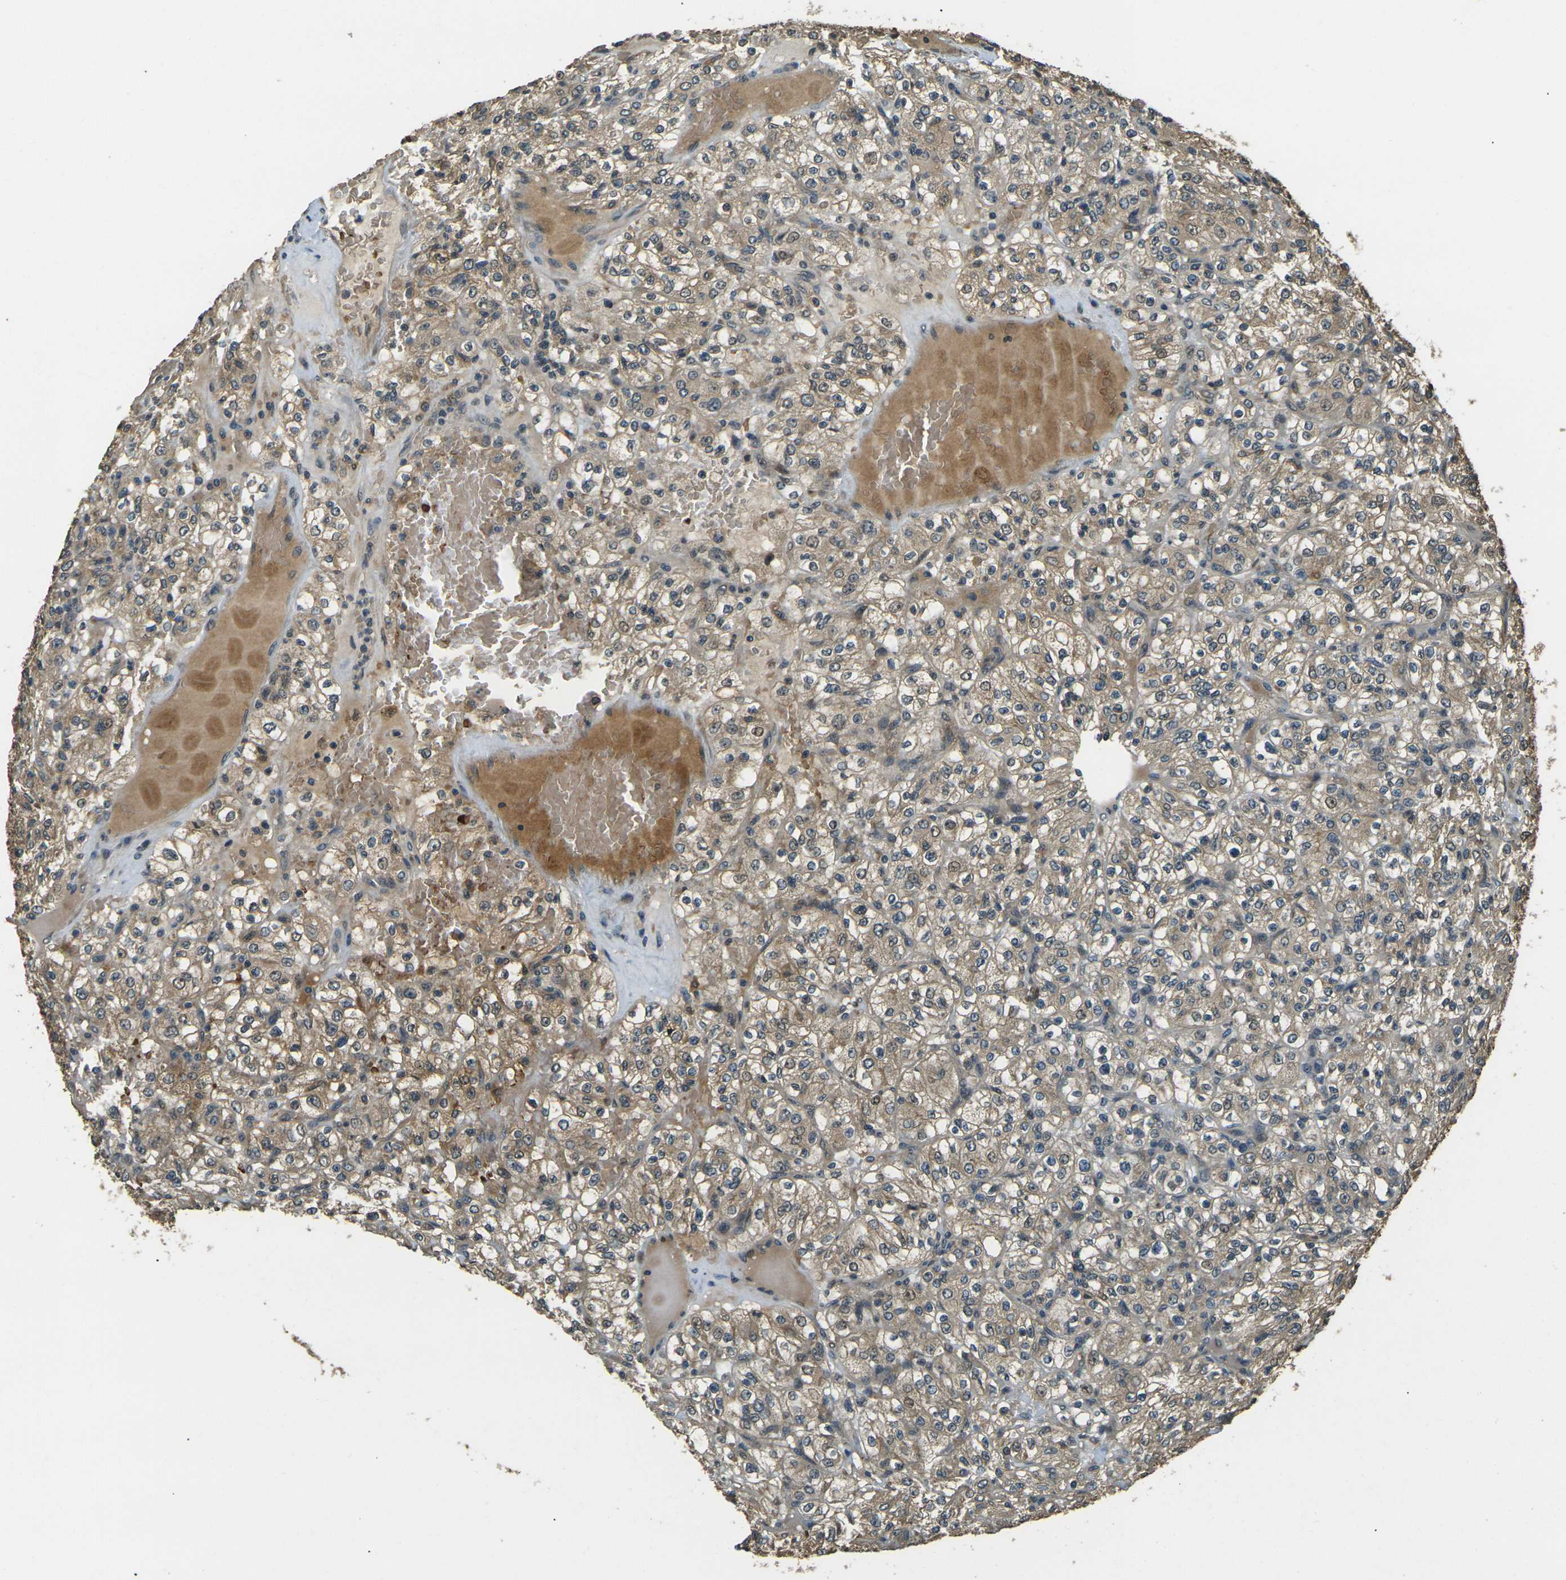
{"staining": {"intensity": "moderate", "quantity": ">75%", "location": "cytoplasmic/membranous"}, "tissue": "renal cancer", "cell_type": "Tumor cells", "image_type": "cancer", "snomed": [{"axis": "morphology", "description": "Normal tissue, NOS"}, {"axis": "morphology", "description": "Adenocarcinoma, NOS"}, {"axis": "topography", "description": "Kidney"}], "caption": "Brown immunohistochemical staining in adenocarcinoma (renal) displays moderate cytoplasmic/membranous expression in approximately >75% of tumor cells.", "gene": "TOR1A", "patient": {"sex": "female", "age": 72}}